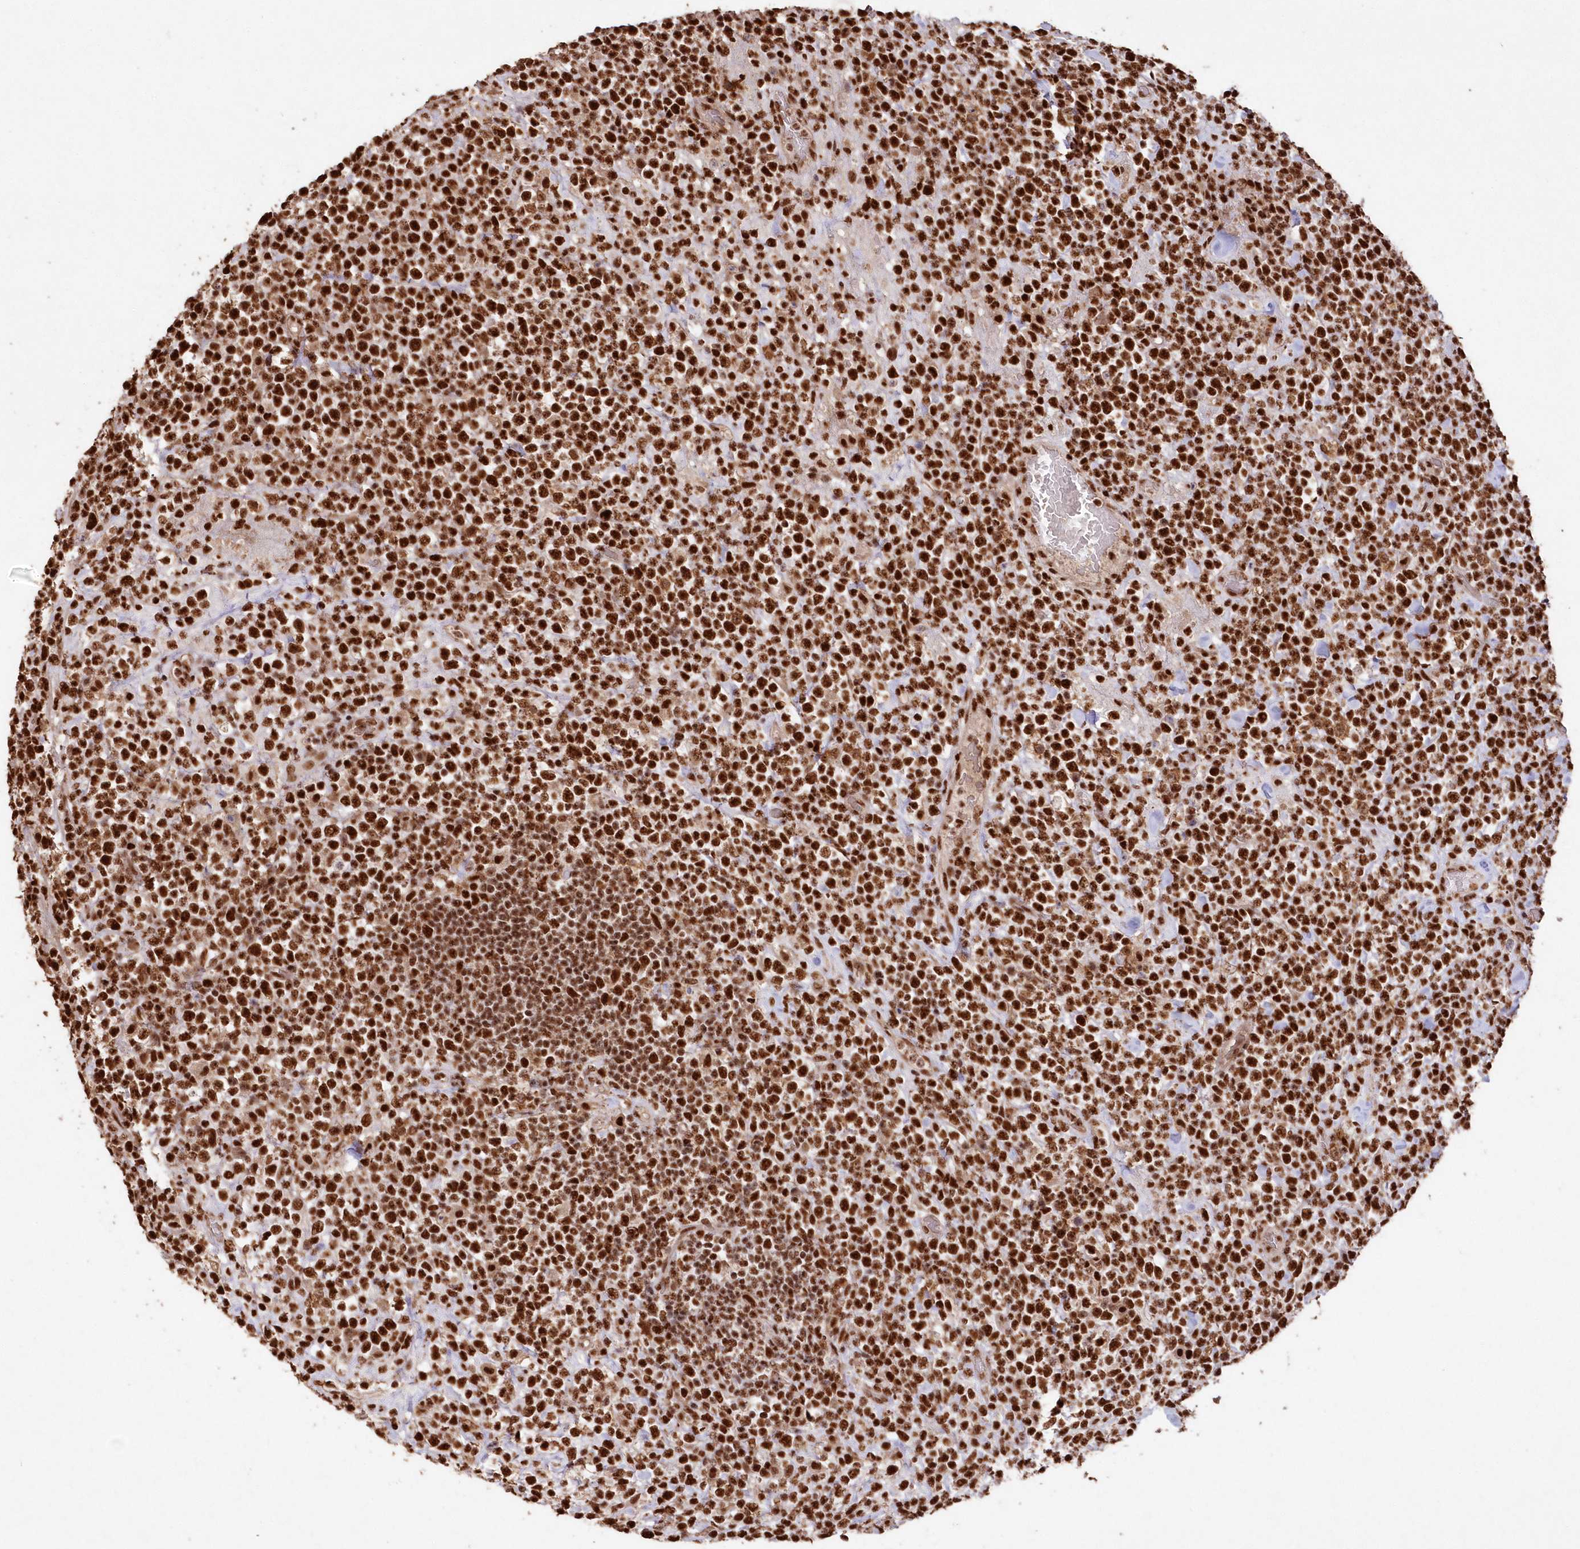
{"staining": {"intensity": "strong", "quantity": ">75%", "location": "nuclear"}, "tissue": "lymphoma", "cell_type": "Tumor cells", "image_type": "cancer", "snomed": [{"axis": "morphology", "description": "Malignant lymphoma, non-Hodgkin's type, High grade"}, {"axis": "topography", "description": "Colon"}], "caption": "The micrograph reveals staining of high-grade malignant lymphoma, non-Hodgkin's type, revealing strong nuclear protein positivity (brown color) within tumor cells.", "gene": "PDS5A", "patient": {"sex": "female", "age": 53}}